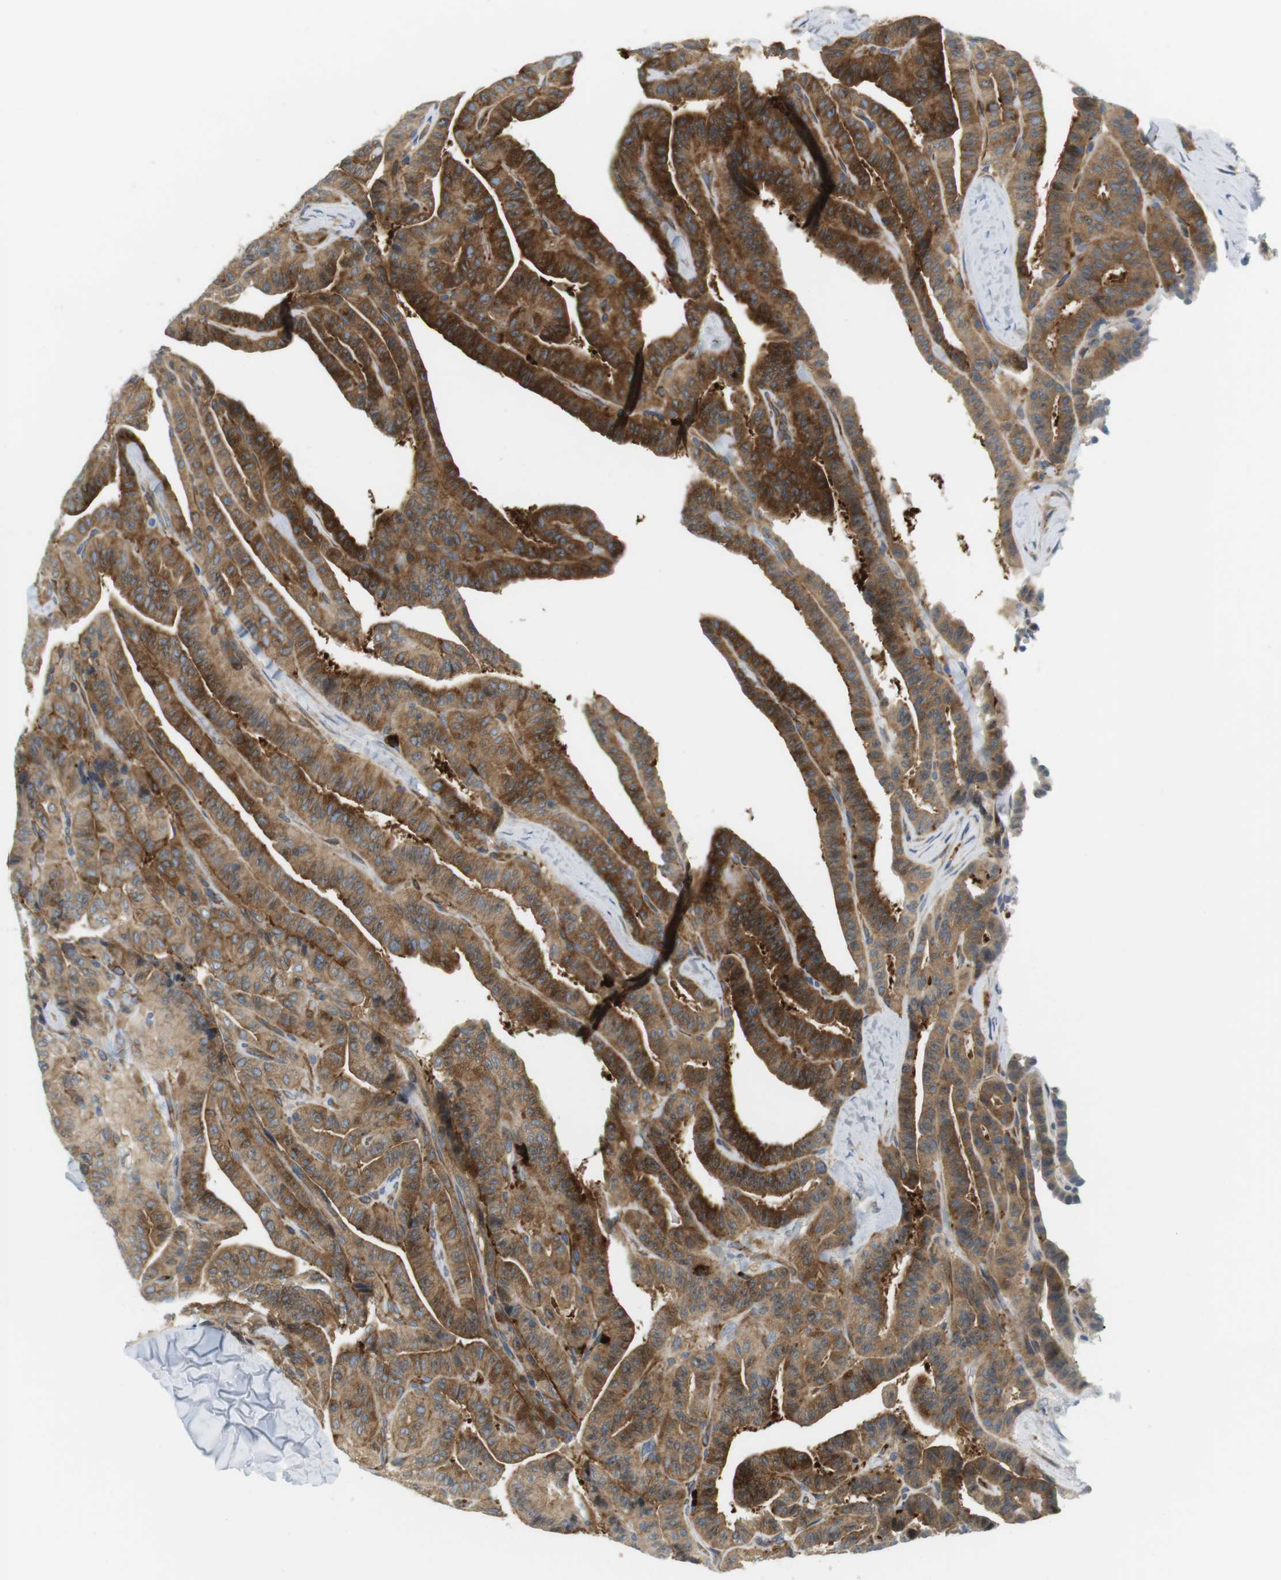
{"staining": {"intensity": "moderate", "quantity": ">75%", "location": "cytoplasmic/membranous"}, "tissue": "thyroid cancer", "cell_type": "Tumor cells", "image_type": "cancer", "snomed": [{"axis": "morphology", "description": "Papillary adenocarcinoma, NOS"}, {"axis": "topography", "description": "Thyroid gland"}], "caption": "Brown immunohistochemical staining in human thyroid cancer reveals moderate cytoplasmic/membranous staining in about >75% of tumor cells. (Stains: DAB (3,3'-diaminobenzidine) in brown, nuclei in blue, Microscopy: brightfield microscopy at high magnification).", "gene": "TMEM200A", "patient": {"sex": "male", "age": 77}}